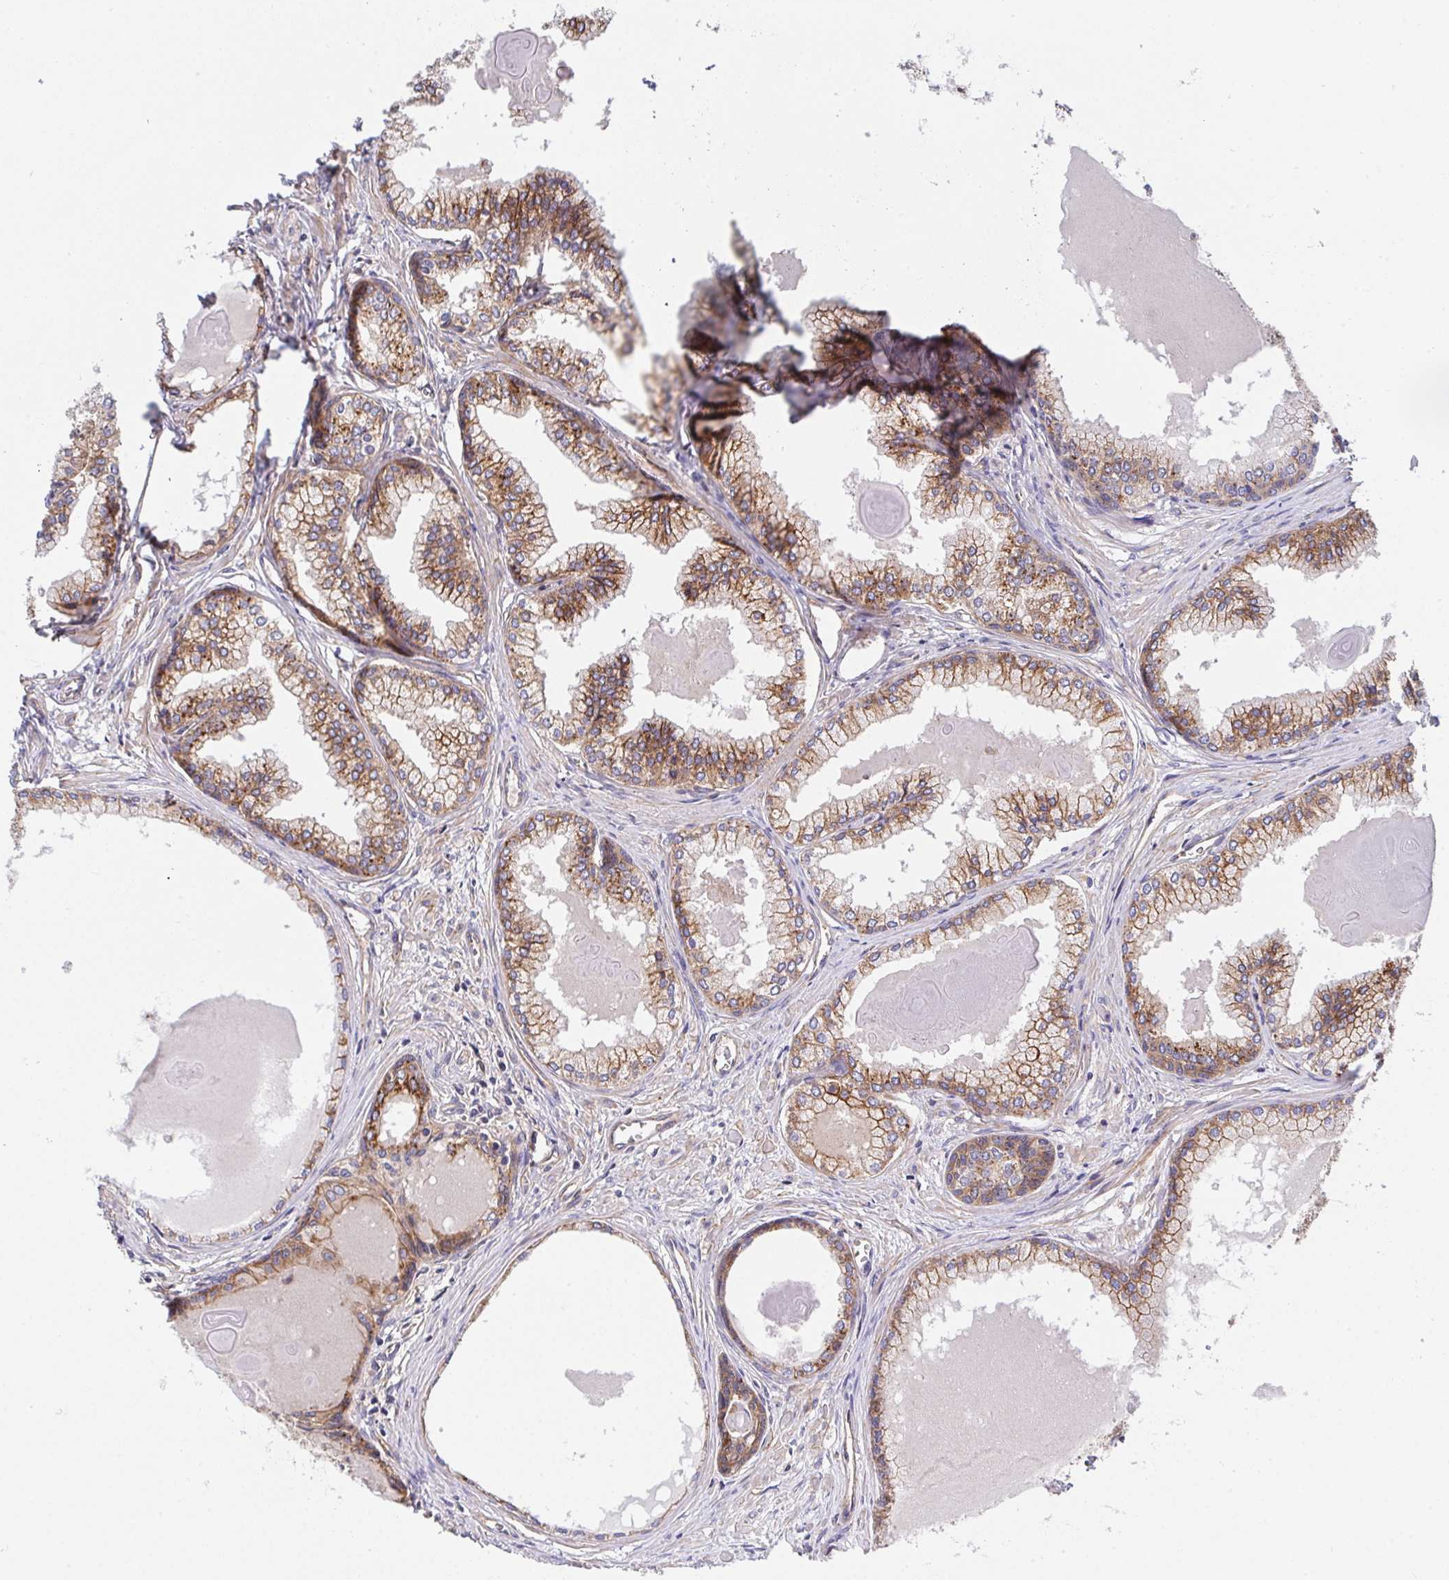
{"staining": {"intensity": "moderate", "quantity": ">75%", "location": "cytoplasmic/membranous"}, "tissue": "prostate cancer", "cell_type": "Tumor cells", "image_type": "cancer", "snomed": [{"axis": "morphology", "description": "Adenocarcinoma, High grade"}, {"axis": "topography", "description": "Prostate"}], "caption": "The histopathology image displays immunohistochemical staining of high-grade adenocarcinoma (prostate). There is moderate cytoplasmic/membranous expression is identified in approximately >75% of tumor cells.", "gene": "C4orf36", "patient": {"sex": "male", "age": 68}}